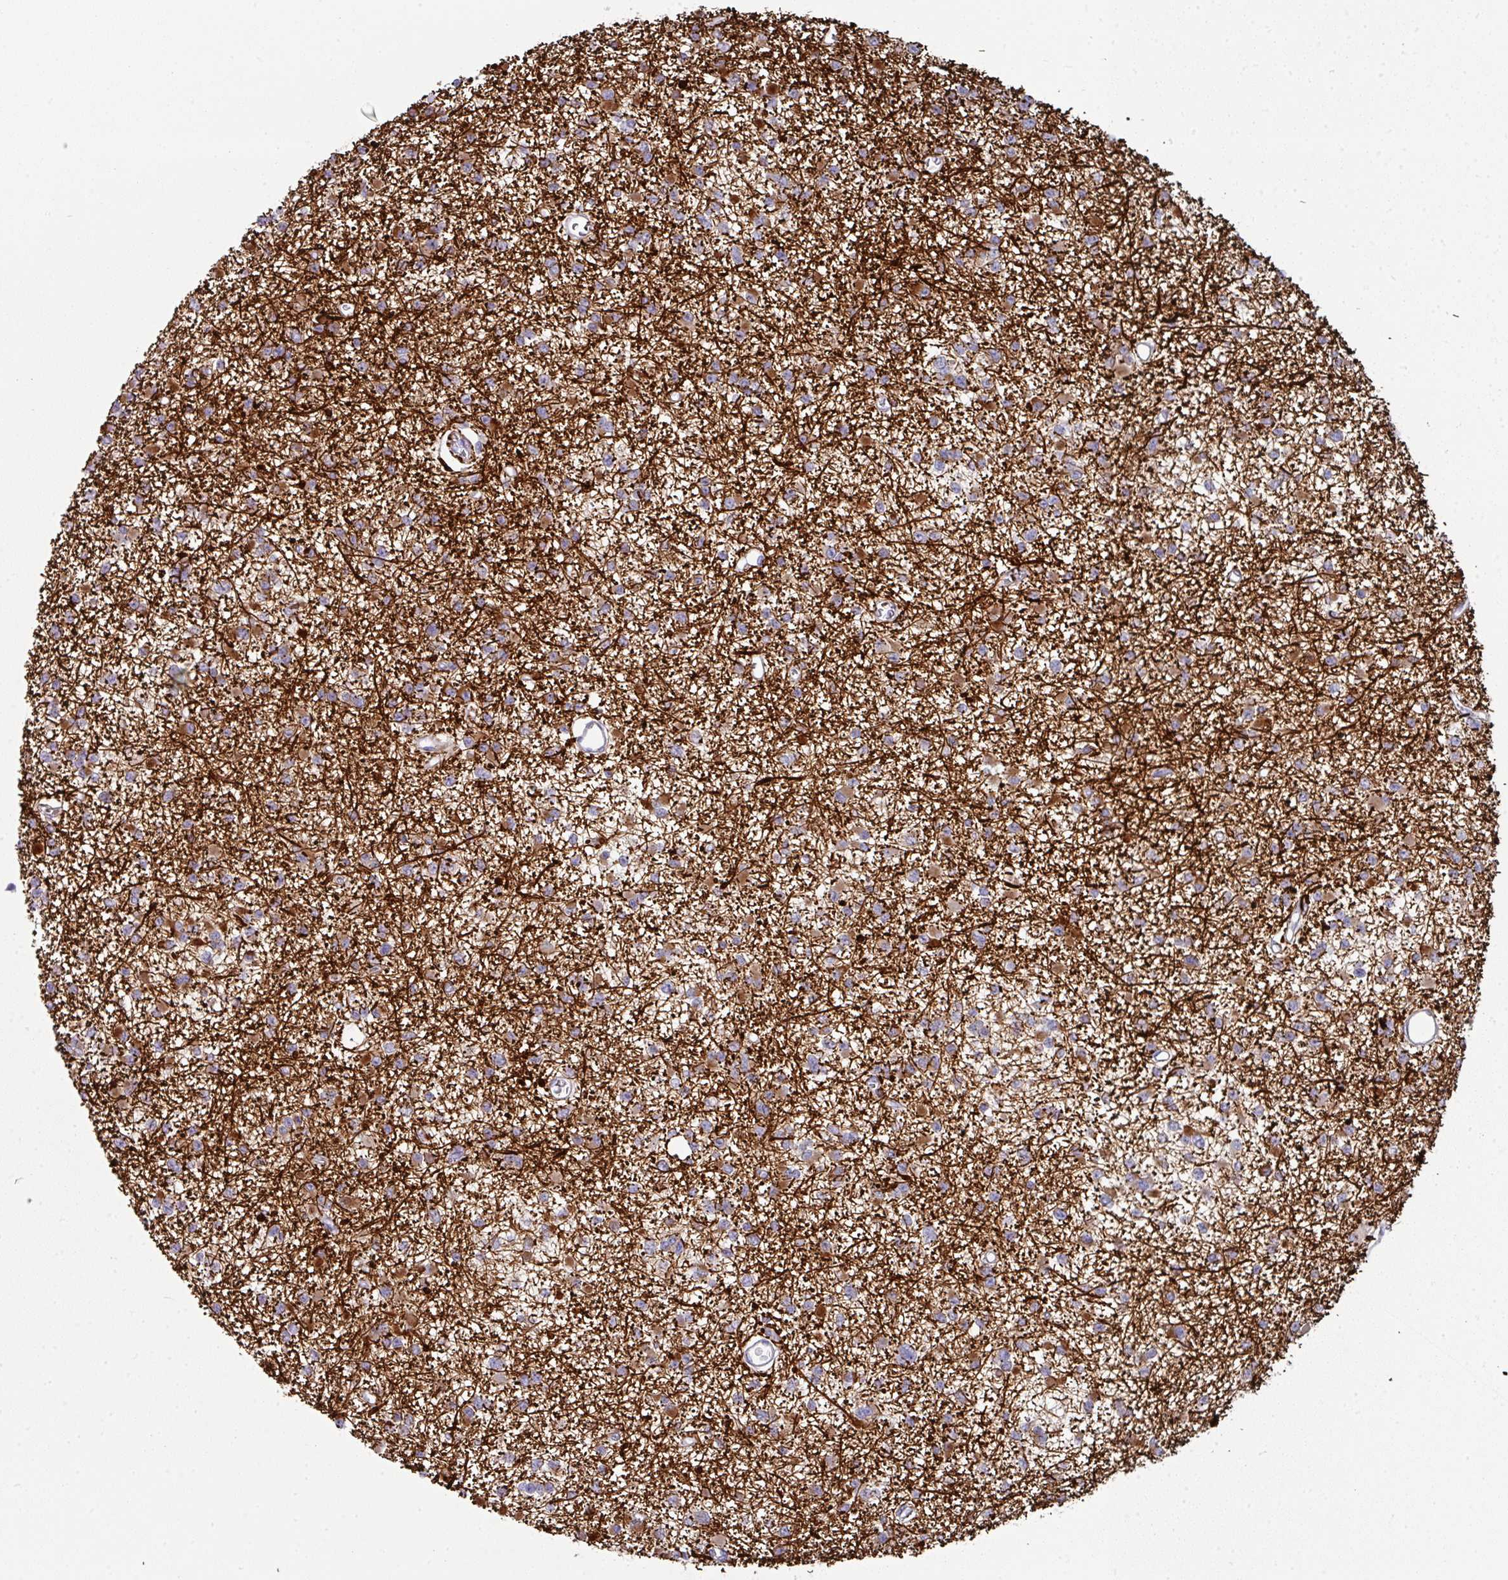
{"staining": {"intensity": "moderate", "quantity": "25%-75%", "location": "cytoplasmic/membranous"}, "tissue": "glioma", "cell_type": "Tumor cells", "image_type": "cancer", "snomed": [{"axis": "morphology", "description": "Glioma, malignant, Low grade"}, {"axis": "topography", "description": "Brain"}], "caption": "An image showing moderate cytoplasmic/membranous positivity in about 25%-75% of tumor cells in glioma, as visualized by brown immunohistochemical staining.", "gene": "IL4R", "patient": {"sex": "female", "age": 22}}